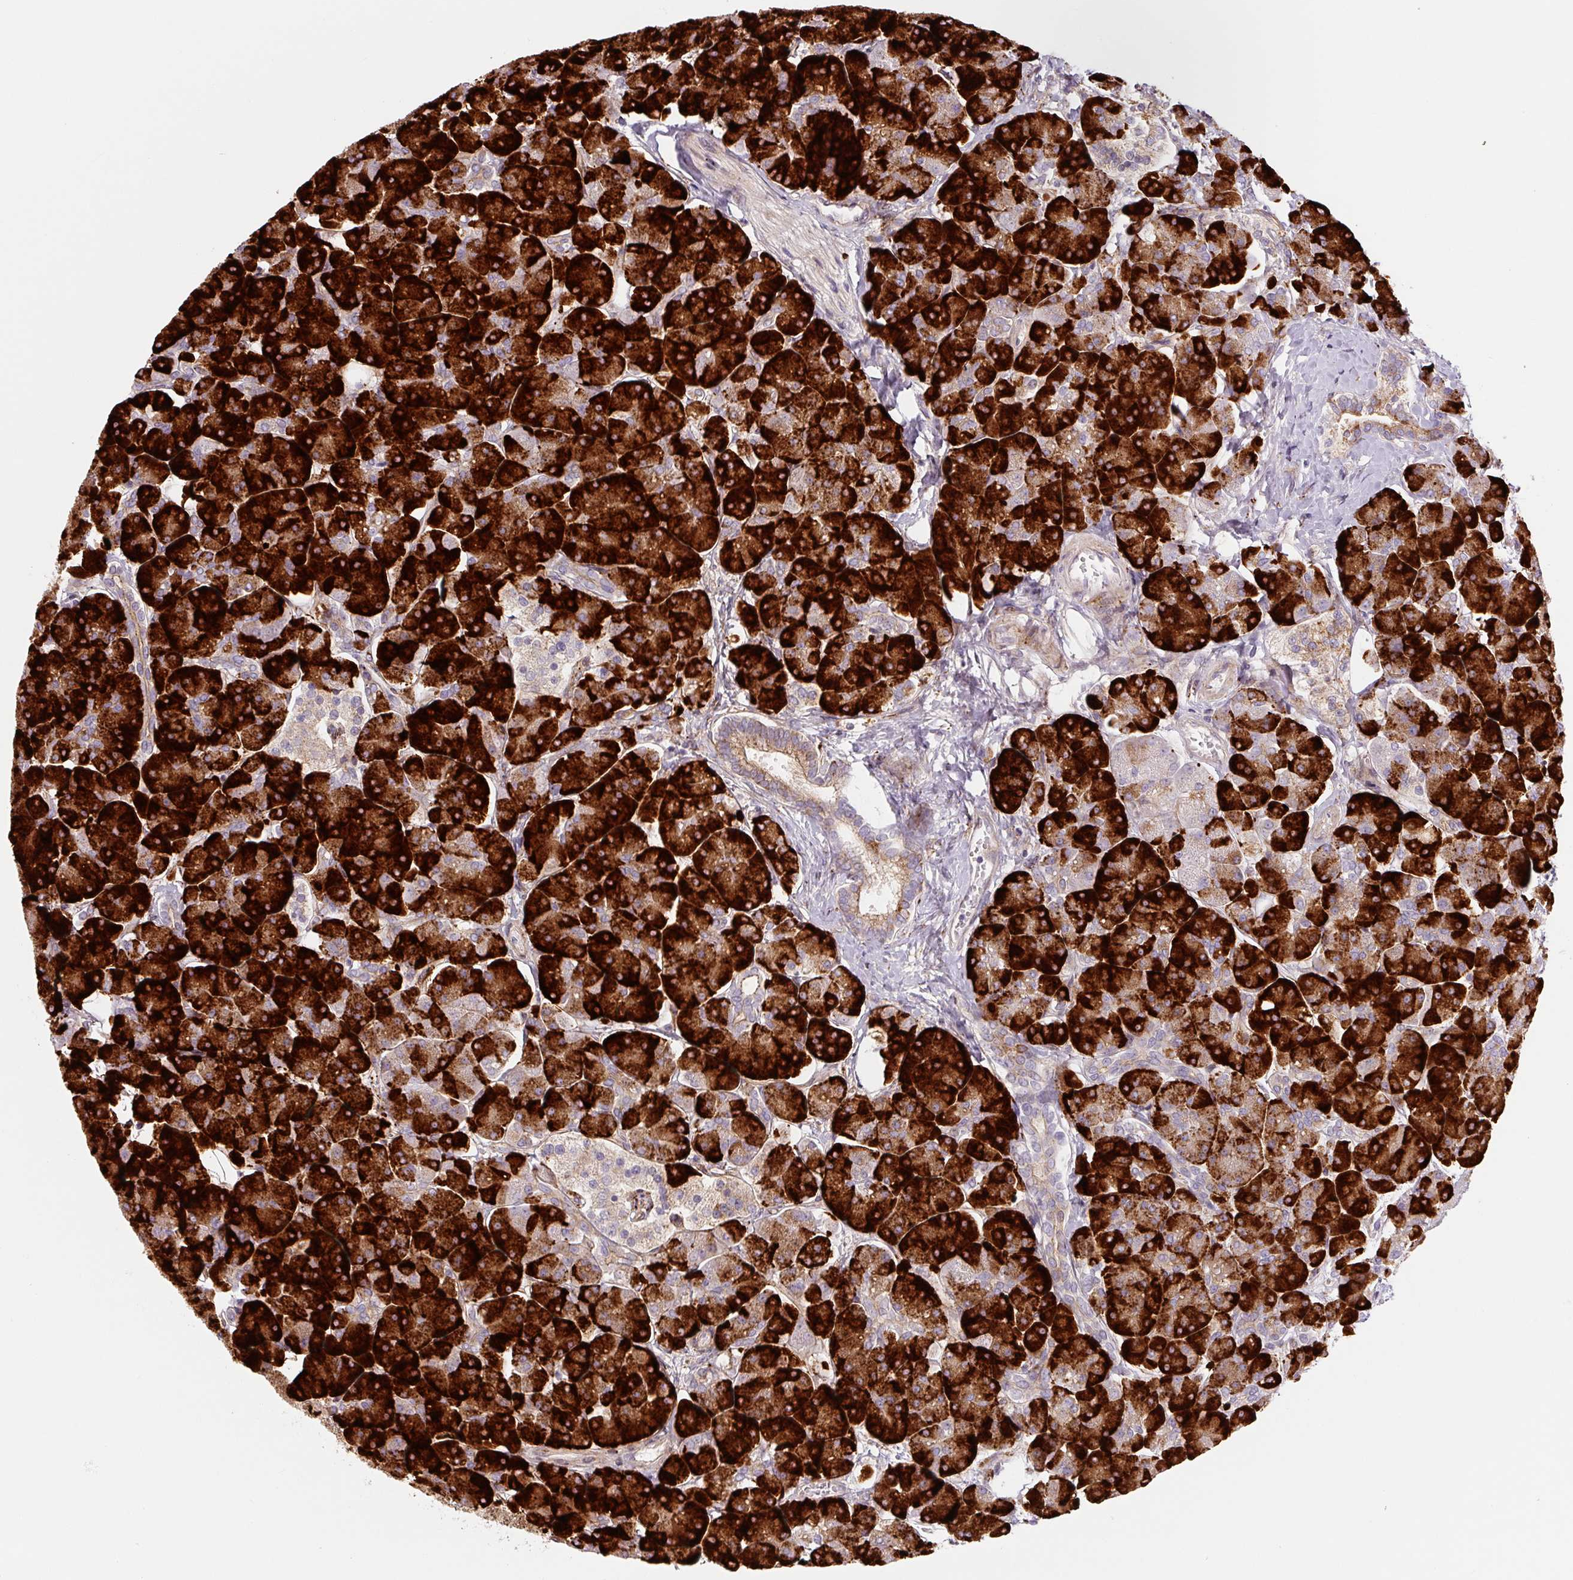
{"staining": {"intensity": "strong", "quantity": ">75%", "location": "cytoplasmic/membranous"}, "tissue": "pancreas", "cell_type": "Exocrine glandular cells", "image_type": "normal", "snomed": [{"axis": "morphology", "description": "Normal tissue, NOS"}, {"axis": "topography", "description": "Pancreas"}, {"axis": "topography", "description": "Peripheral nerve tissue"}], "caption": "About >75% of exocrine glandular cells in unremarkable pancreas reveal strong cytoplasmic/membranous protein positivity as visualized by brown immunohistochemical staining.", "gene": "DISP3", "patient": {"sex": "male", "age": 54}}